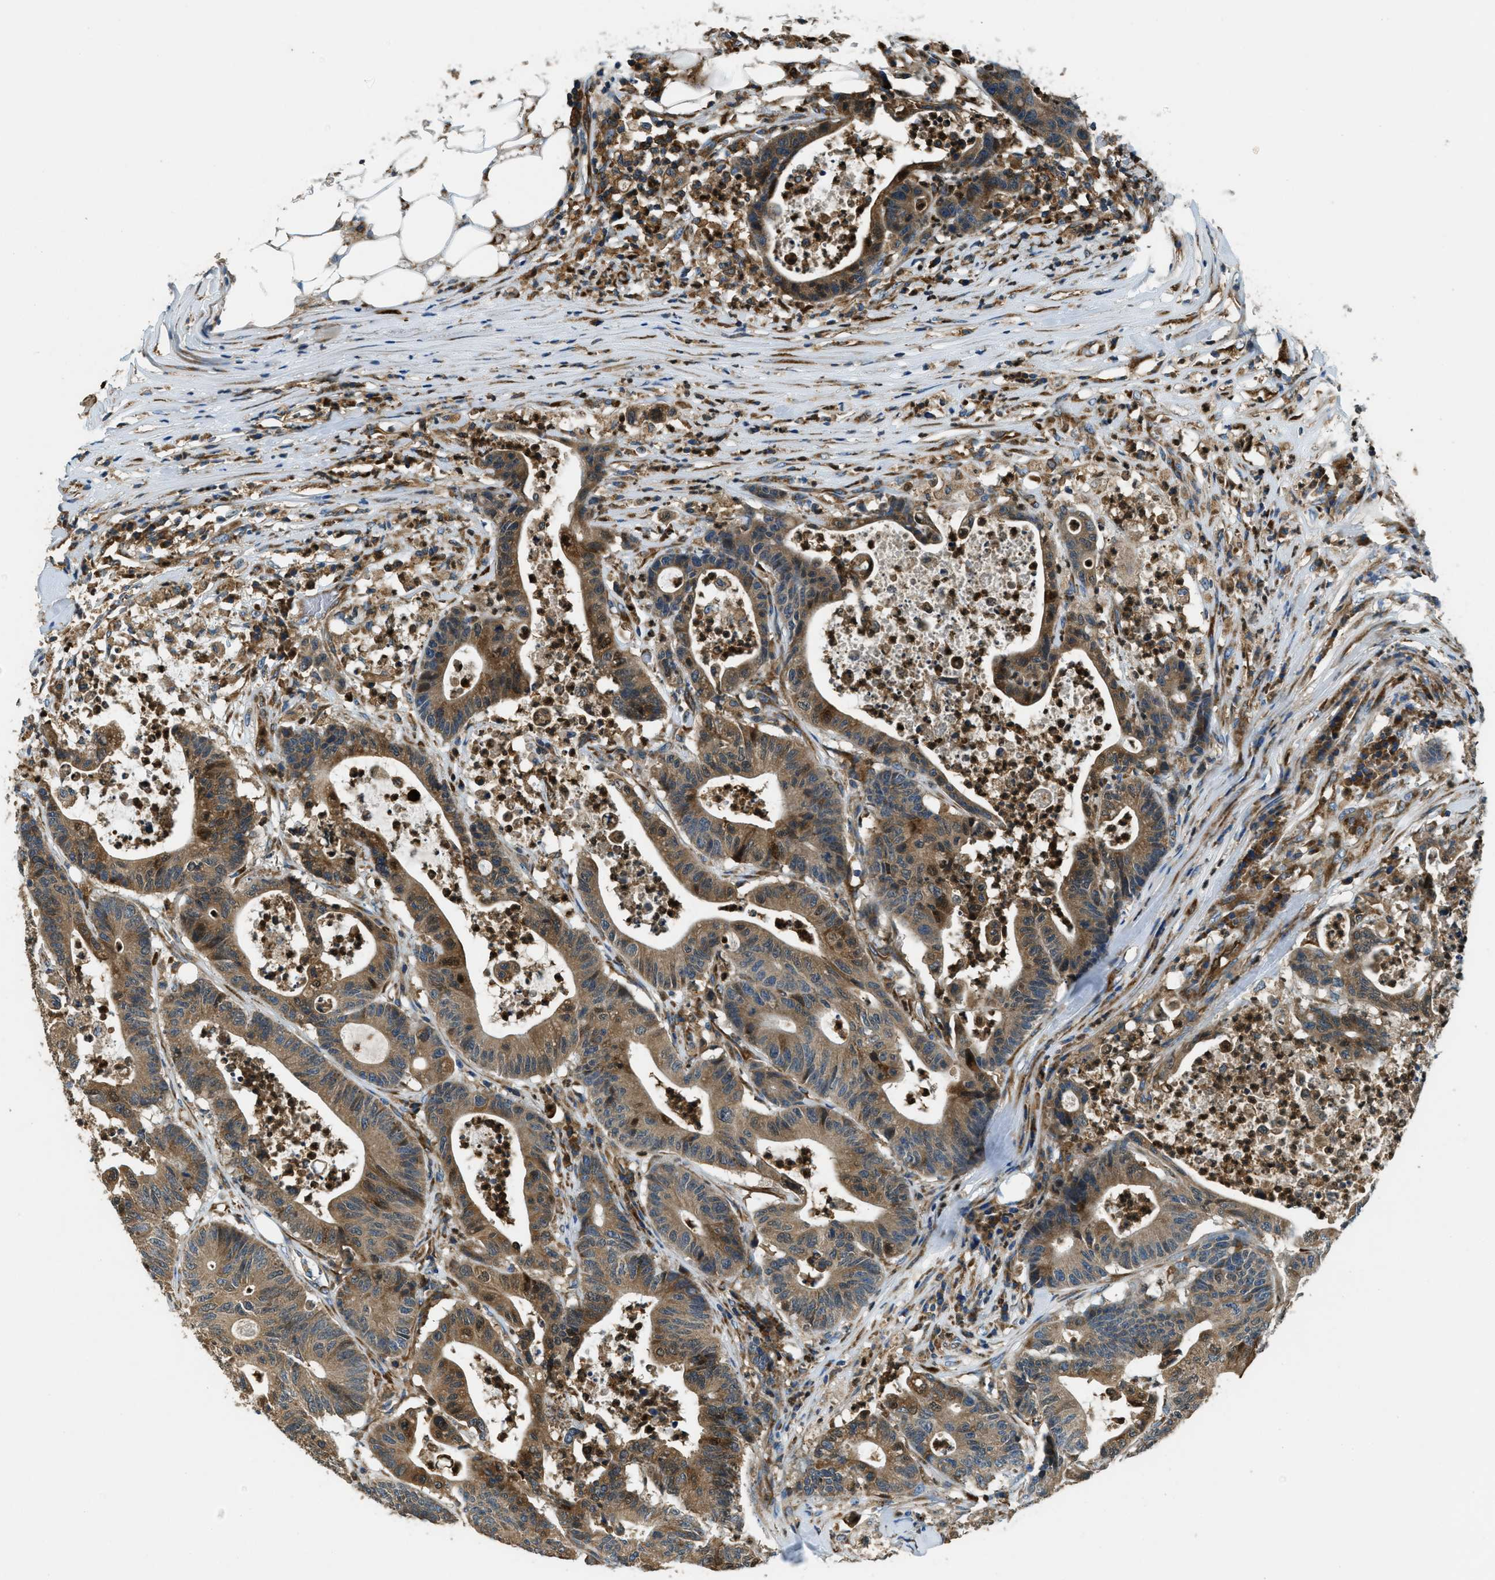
{"staining": {"intensity": "moderate", "quantity": ">75%", "location": "cytoplasmic/membranous"}, "tissue": "colorectal cancer", "cell_type": "Tumor cells", "image_type": "cancer", "snomed": [{"axis": "morphology", "description": "Adenocarcinoma, NOS"}, {"axis": "topography", "description": "Colon"}], "caption": "Adenocarcinoma (colorectal) stained with a protein marker reveals moderate staining in tumor cells.", "gene": "GIMAP8", "patient": {"sex": "female", "age": 84}}